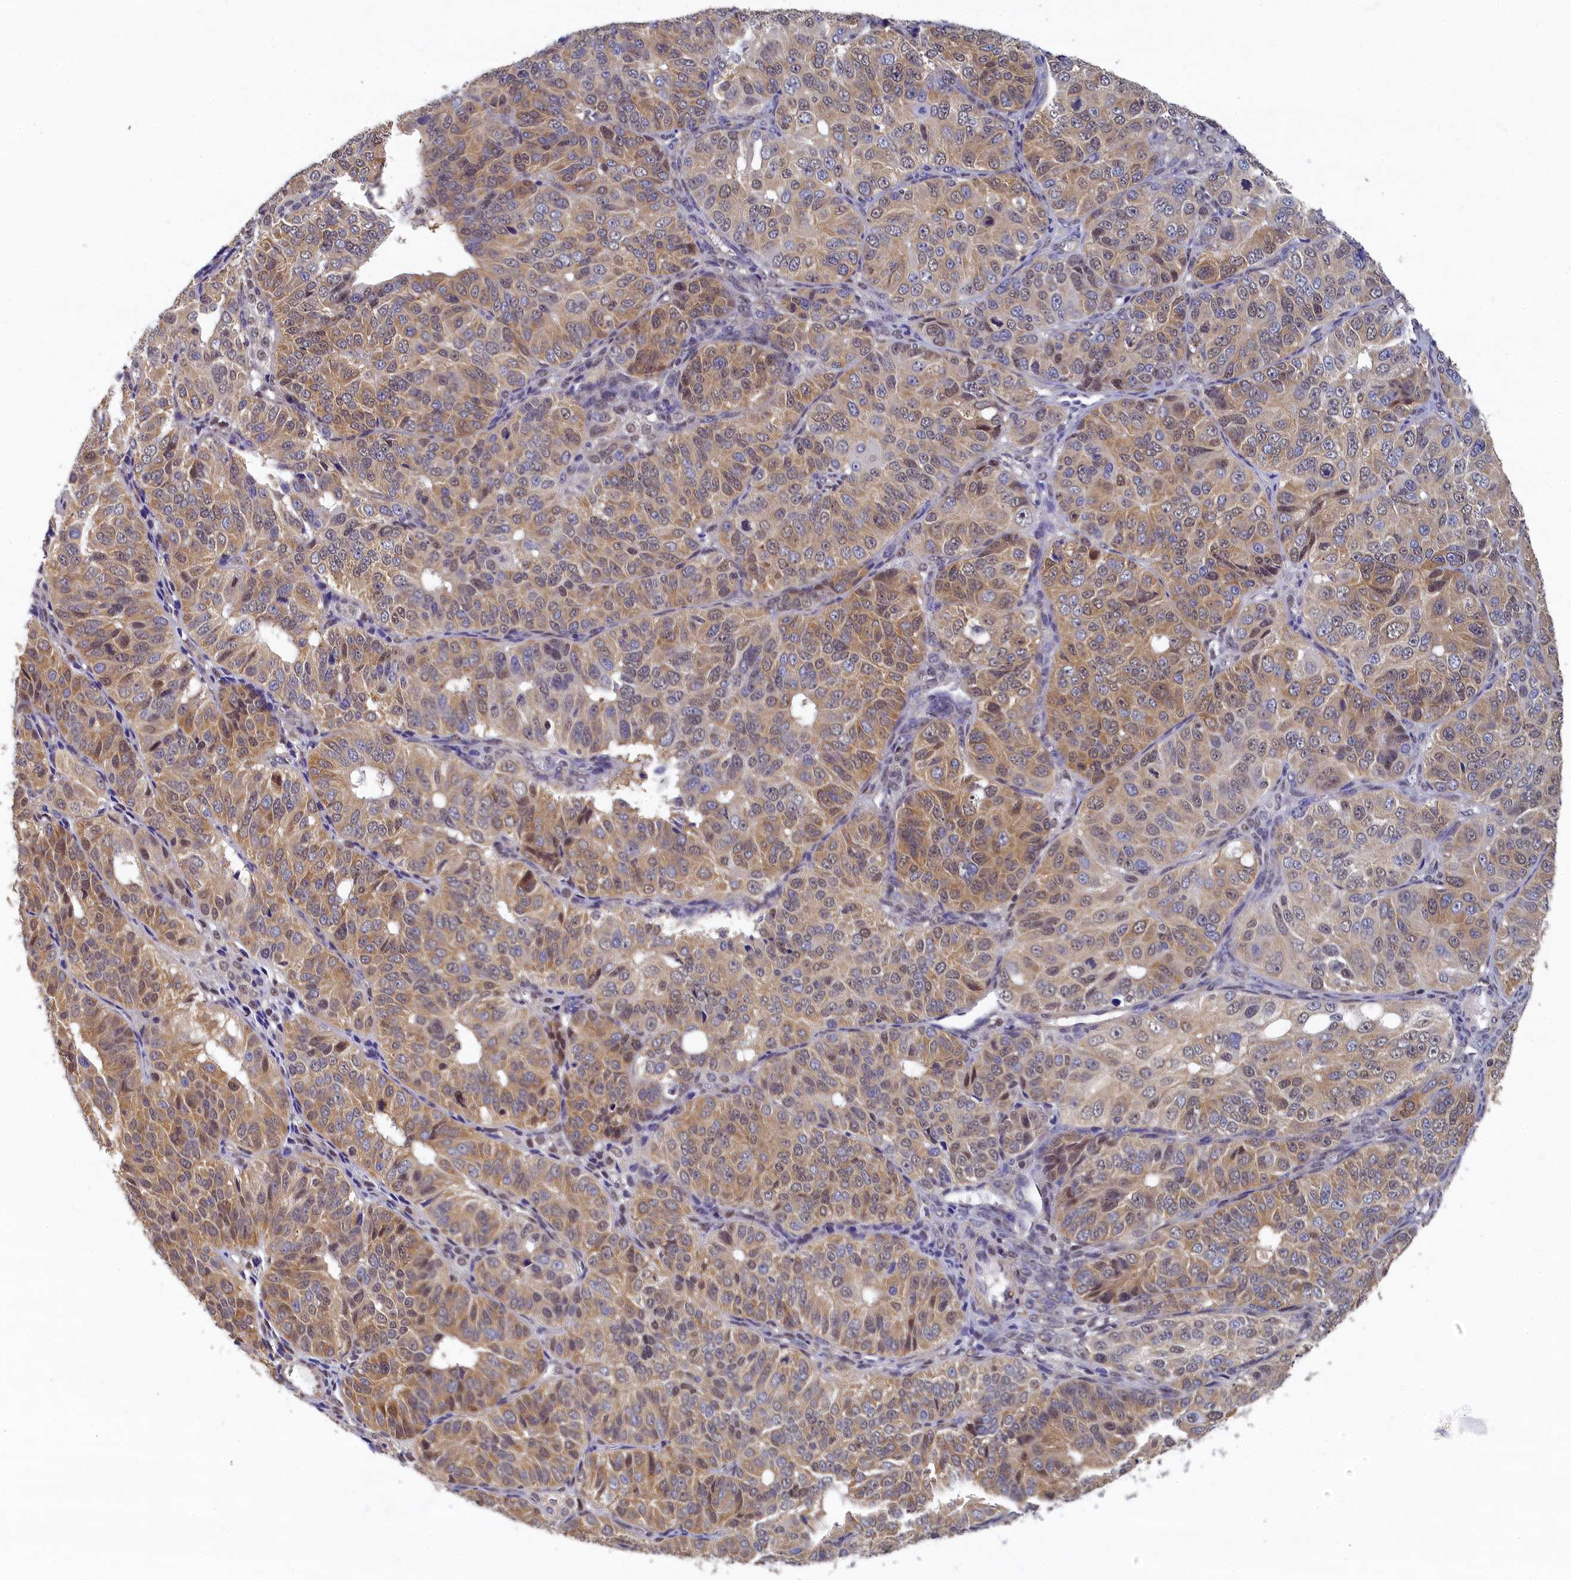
{"staining": {"intensity": "moderate", "quantity": "25%-75%", "location": "cytoplasmic/membranous,nuclear"}, "tissue": "ovarian cancer", "cell_type": "Tumor cells", "image_type": "cancer", "snomed": [{"axis": "morphology", "description": "Carcinoma, endometroid"}, {"axis": "topography", "description": "Ovary"}], "caption": "IHC (DAB (3,3'-diaminobenzidine)) staining of ovarian cancer (endometroid carcinoma) shows moderate cytoplasmic/membranous and nuclear protein staining in approximately 25%-75% of tumor cells.", "gene": "TBCB", "patient": {"sex": "female", "age": 51}}